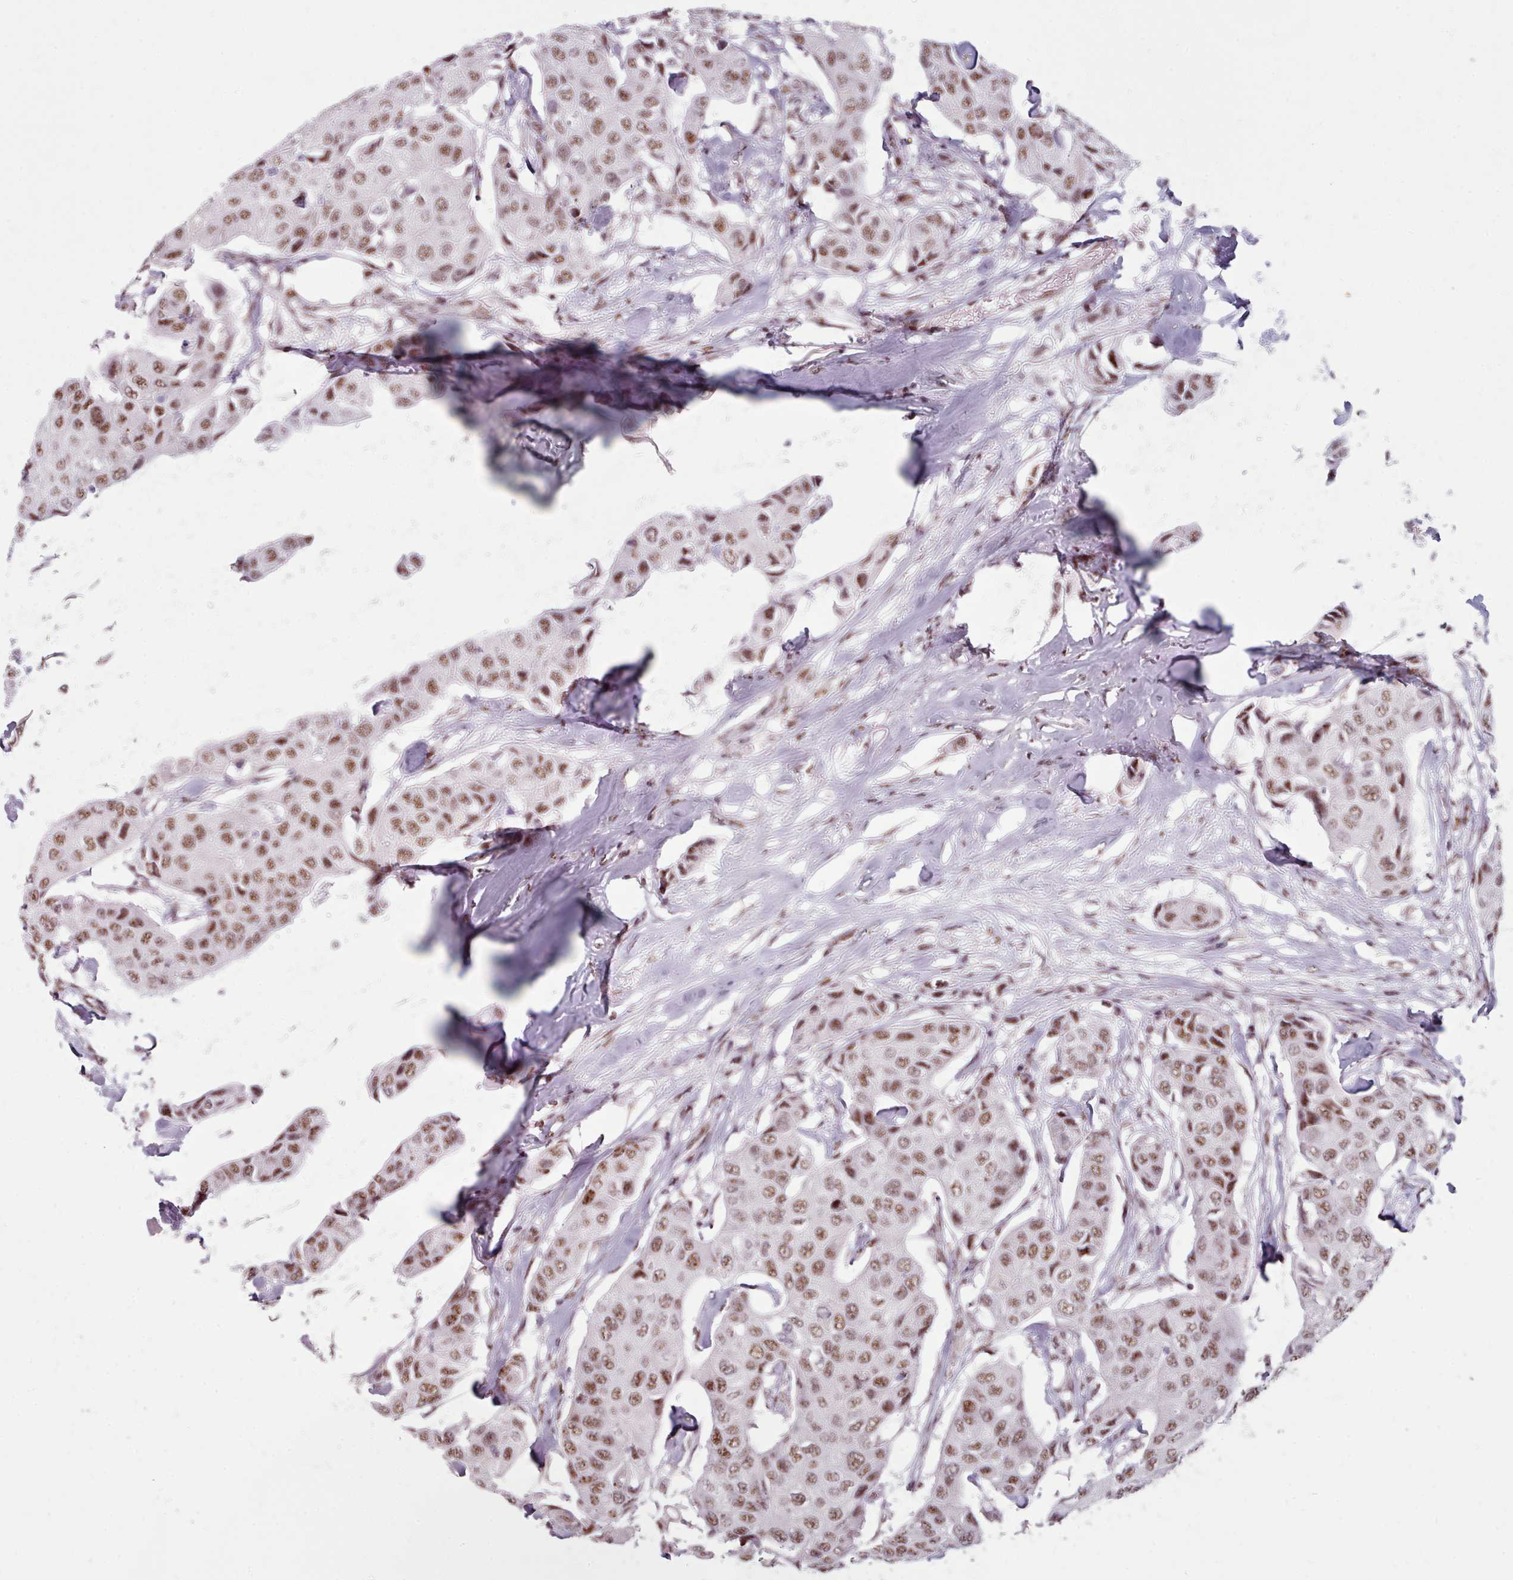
{"staining": {"intensity": "moderate", "quantity": ">75%", "location": "nuclear"}, "tissue": "breast cancer", "cell_type": "Tumor cells", "image_type": "cancer", "snomed": [{"axis": "morphology", "description": "Duct carcinoma"}, {"axis": "topography", "description": "Breast"}], "caption": "Moderate nuclear protein expression is present in about >75% of tumor cells in breast cancer. Immunohistochemistry (ihc) stains the protein of interest in brown and the nuclei are stained blue.", "gene": "SRRM1", "patient": {"sex": "female", "age": 80}}